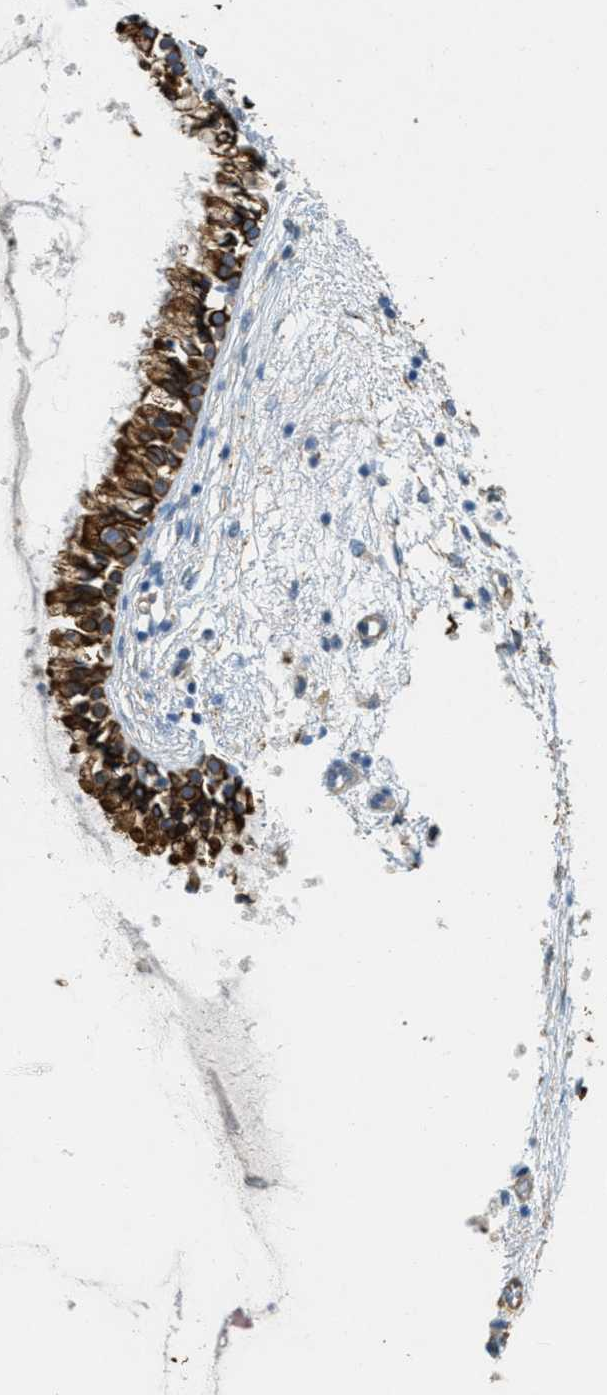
{"staining": {"intensity": "strong", "quantity": ">75%", "location": "cytoplasmic/membranous"}, "tissue": "nasopharynx", "cell_type": "Respiratory epithelial cells", "image_type": "normal", "snomed": [{"axis": "morphology", "description": "Normal tissue, NOS"}, {"axis": "topography", "description": "Nasopharynx"}], "caption": "Nasopharynx stained with DAB (3,3'-diaminobenzidine) immunohistochemistry reveals high levels of strong cytoplasmic/membranous staining in approximately >75% of respiratory epithelial cells. (Stains: DAB in brown, nuclei in blue, Microscopy: brightfield microscopy at high magnification).", "gene": "MRS2", "patient": {"sex": "male", "age": 21}}